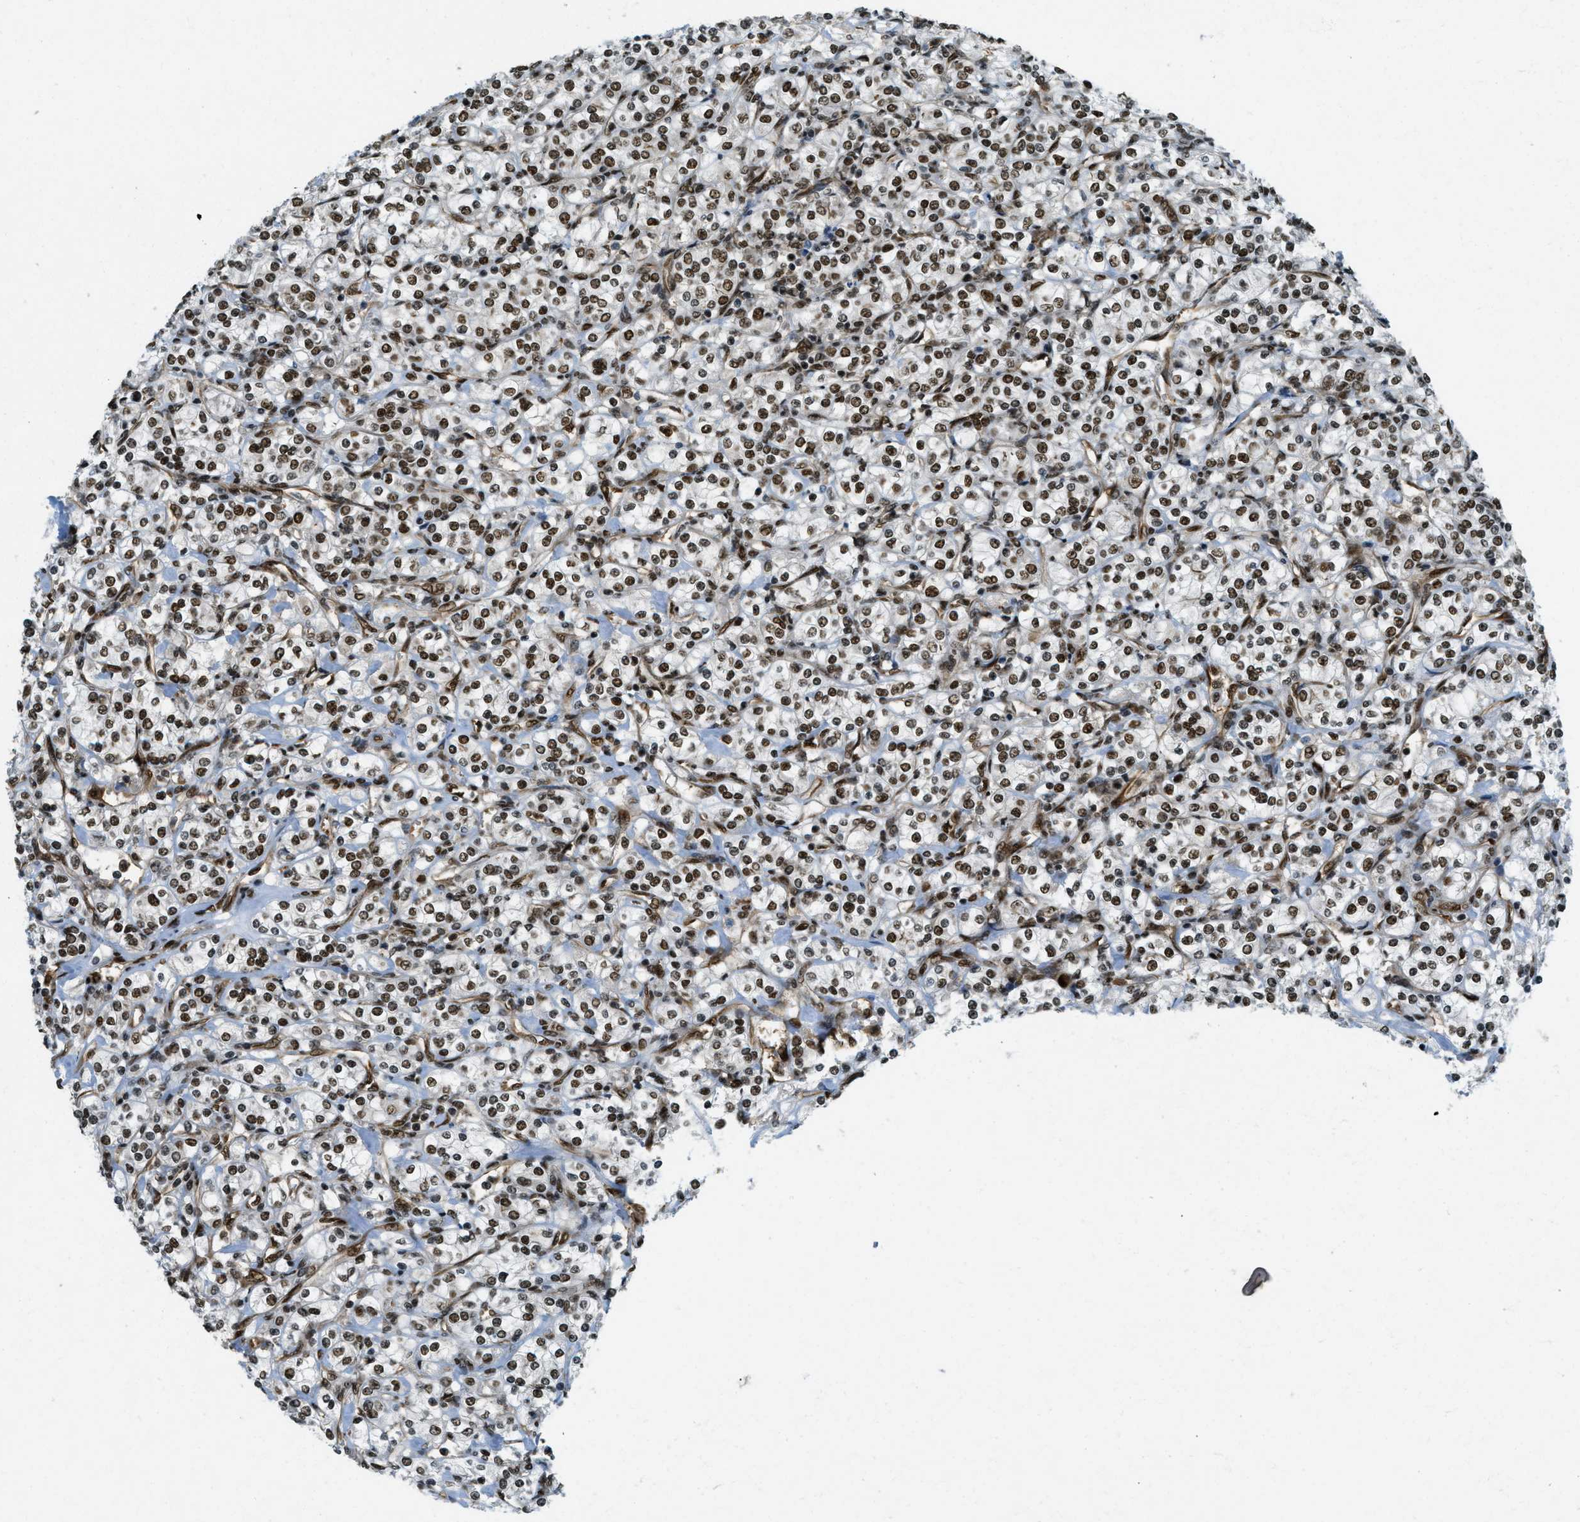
{"staining": {"intensity": "moderate", "quantity": ">75%", "location": "nuclear"}, "tissue": "renal cancer", "cell_type": "Tumor cells", "image_type": "cancer", "snomed": [{"axis": "morphology", "description": "Adenocarcinoma, NOS"}, {"axis": "topography", "description": "Kidney"}], "caption": "An image of adenocarcinoma (renal) stained for a protein shows moderate nuclear brown staining in tumor cells.", "gene": "ZFR", "patient": {"sex": "male", "age": 77}}